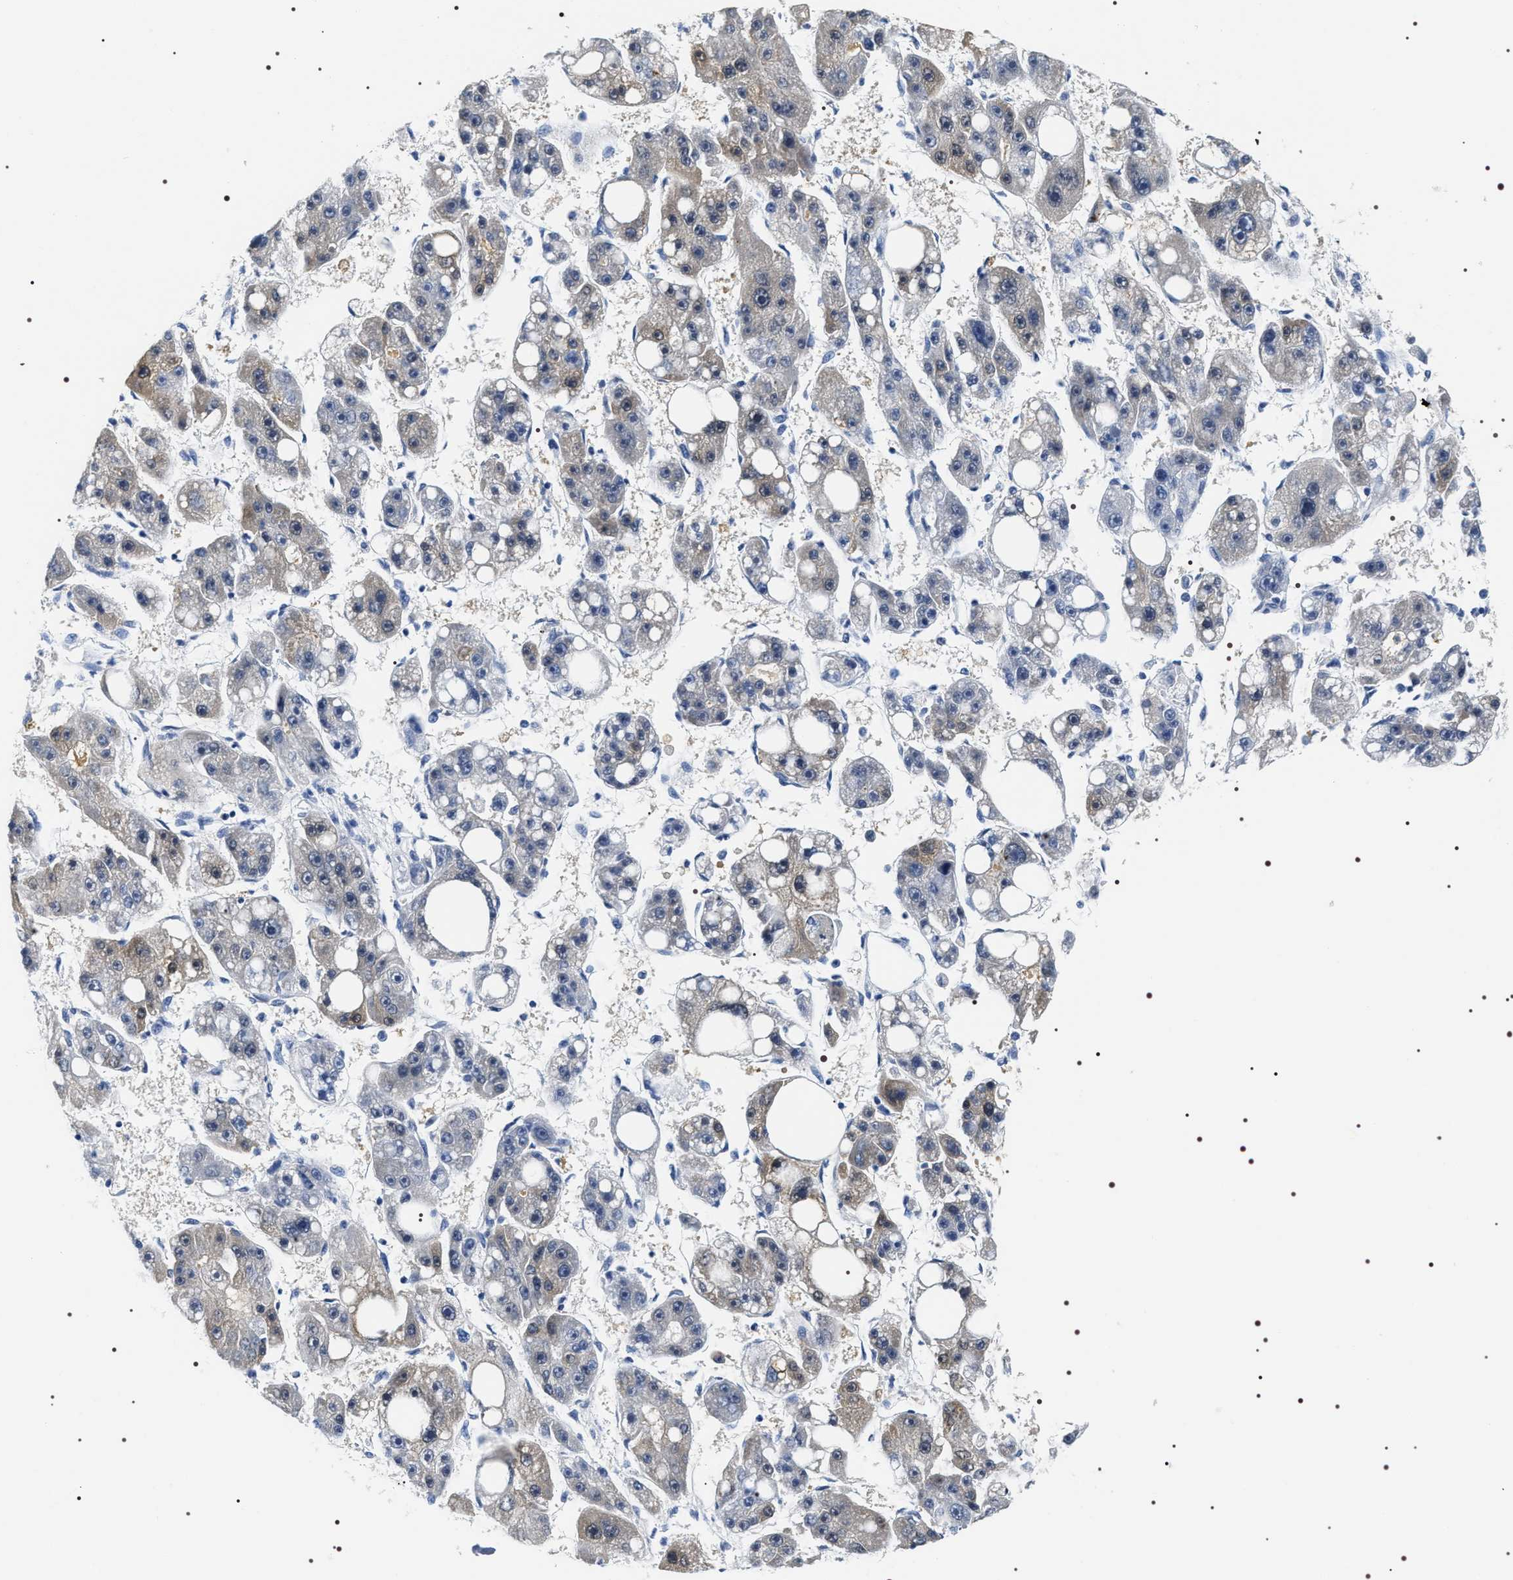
{"staining": {"intensity": "weak", "quantity": "25%-75%", "location": "cytoplasmic/membranous,nuclear"}, "tissue": "liver cancer", "cell_type": "Tumor cells", "image_type": "cancer", "snomed": [{"axis": "morphology", "description": "Carcinoma, Hepatocellular, NOS"}, {"axis": "topography", "description": "Liver"}], "caption": "DAB immunohistochemical staining of human liver hepatocellular carcinoma shows weak cytoplasmic/membranous and nuclear protein positivity in approximately 25%-75% of tumor cells.", "gene": "ADH4", "patient": {"sex": "female", "age": 61}}